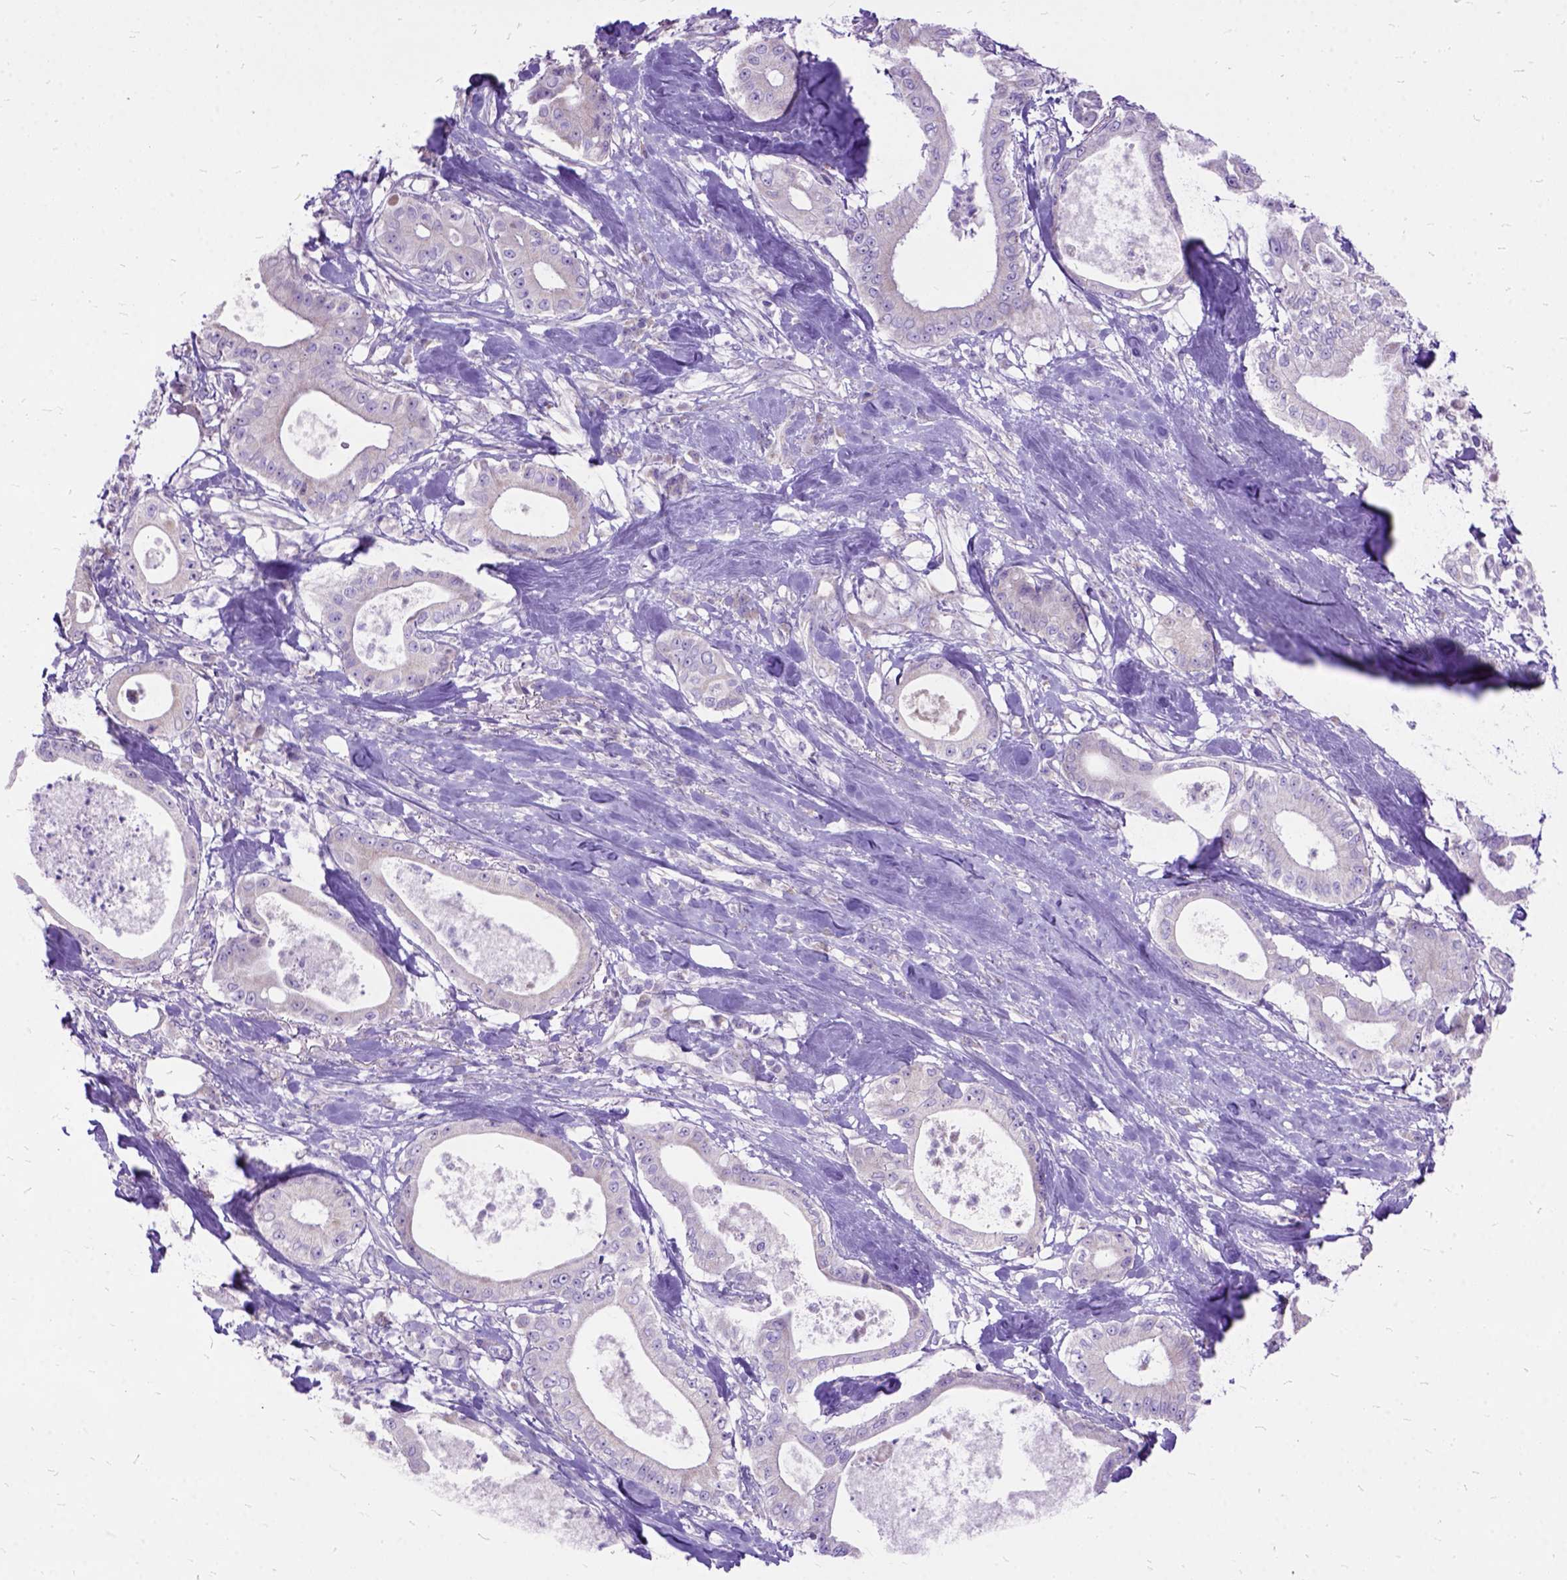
{"staining": {"intensity": "negative", "quantity": "none", "location": "none"}, "tissue": "pancreatic cancer", "cell_type": "Tumor cells", "image_type": "cancer", "snomed": [{"axis": "morphology", "description": "Adenocarcinoma, NOS"}, {"axis": "topography", "description": "Pancreas"}], "caption": "IHC histopathology image of neoplastic tissue: adenocarcinoma (pancreatic) stained with DAB (3,3'-diaminobenzidine) reveals no significant protein expression in tumor cells. (Immunohistochemistry (ihc), brightfield microscopy, high magnification).", "gene": "CTAG2", "patient": {"sex": "male", "age": 71}}